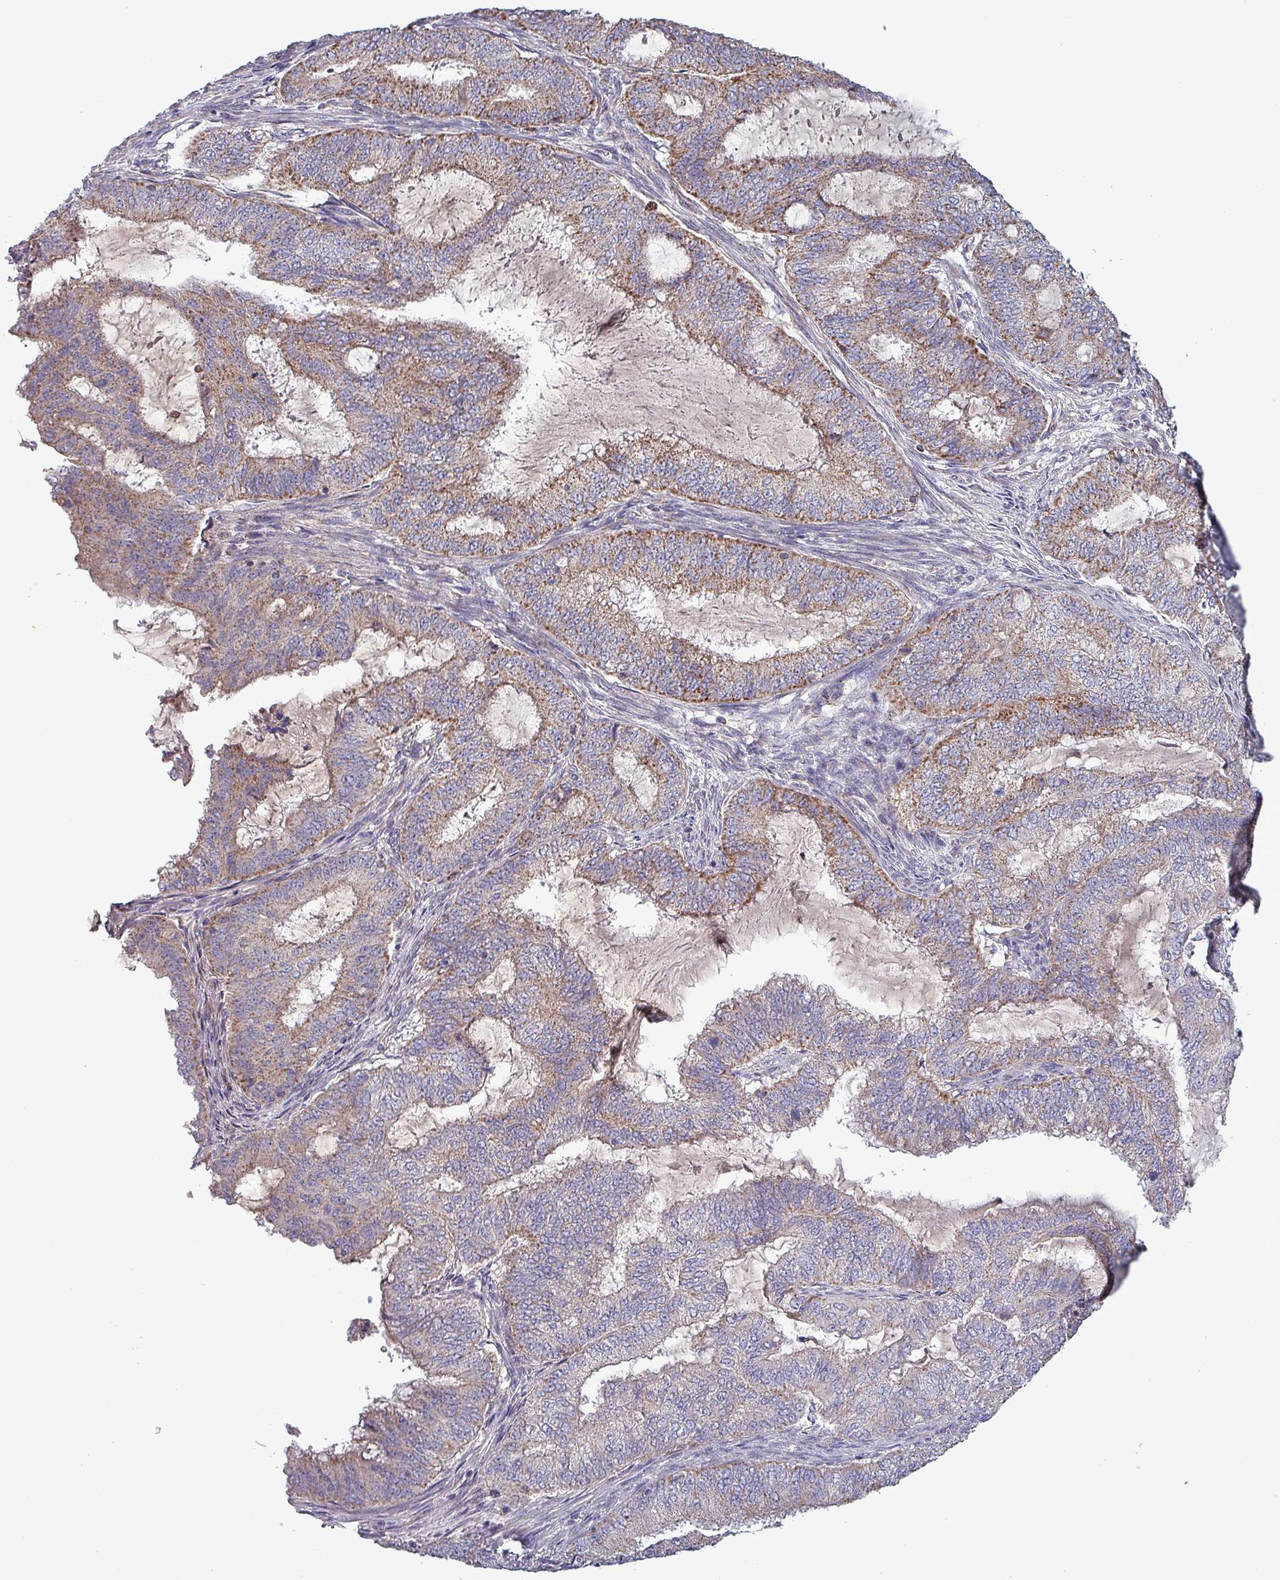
{"staining": {"intensity": "moderate", "quantity": "25%-75%", "location": "cytoplasmic/membranous"}, "tissue": "endometrial cancer", "cell_type": "Tumor cells", "image_type": "cancer", "snomed": [{"axis": "morphology", "description": "Adenocarcinoma, NOS"}, {"axis": "topography", "description": "Endometrium"}], "caption": "Immunohistochemical staining of endometrial cancer (adenocarcinoma) exhibits moderate cytoplasmic/membranous protein staining in approximately 25%-75% of tumor cells.", "gene": "ZNF322", "patient": {"sex": "female", "age": 51}}